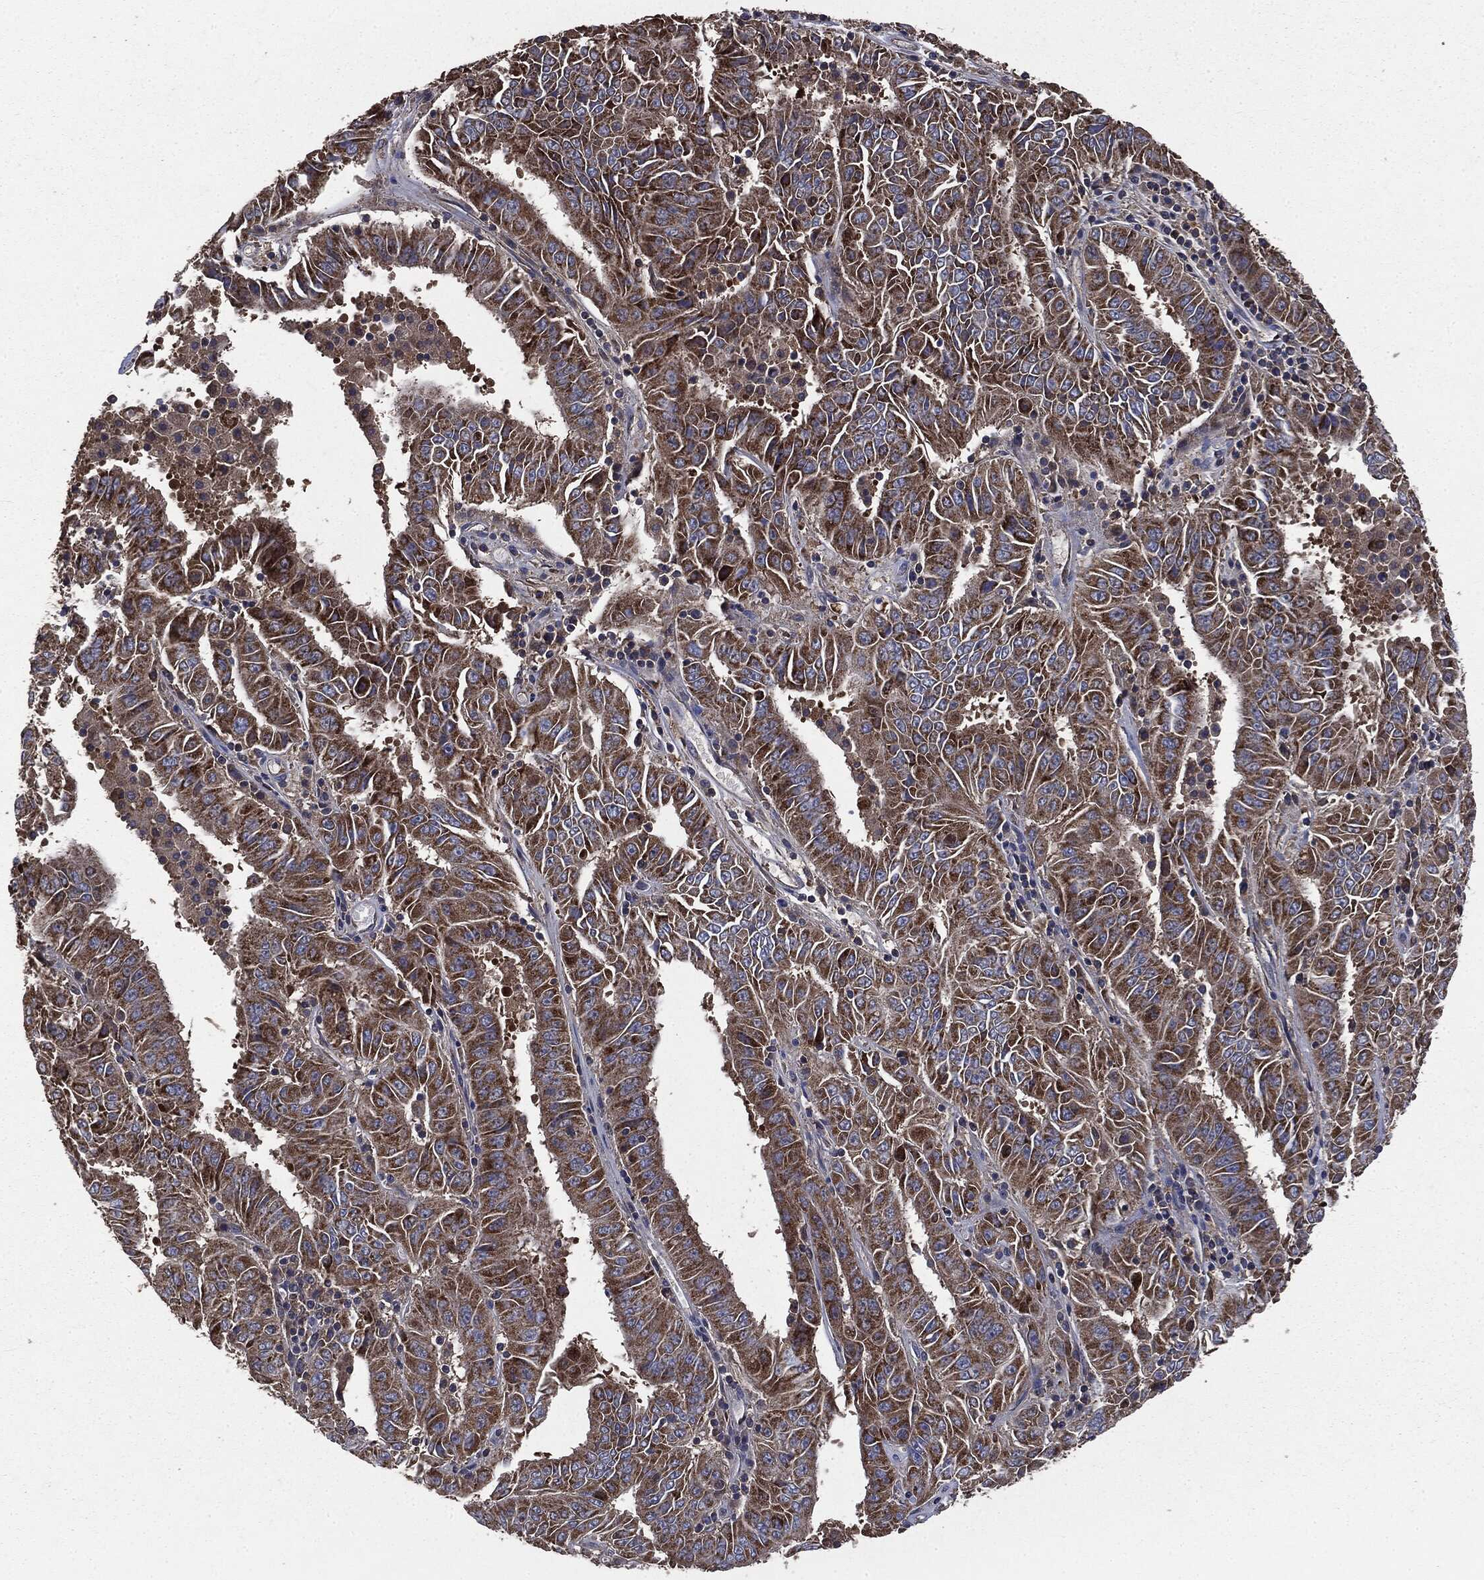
{"staining": {"intensity": "strong", "quantity": ">75%", "location": "cytoplasmic/membranous"}, "tissue": "pancreatic cancer", "cell_type": "Tumor cells", "image_type": "cancer", "snomed": [{"axis": "morphology", "description": "Adenocarcinoma, NOS"}, {"axis": "topography", "description": "Pancreas"}], "caption": "Tumor cells demonstrate strong cytoplasmic/membranous expression in about >75% of cells in pancreatic adenocarcinoma. The protein is stained brown, and the nuclei are stained in blue (DAB (3,3'-diaminobenzidine) IHC with brightfield microscopy, high magnification).", "gene": "MAPK6", "patient": {"sex": "male", "age": 63}}